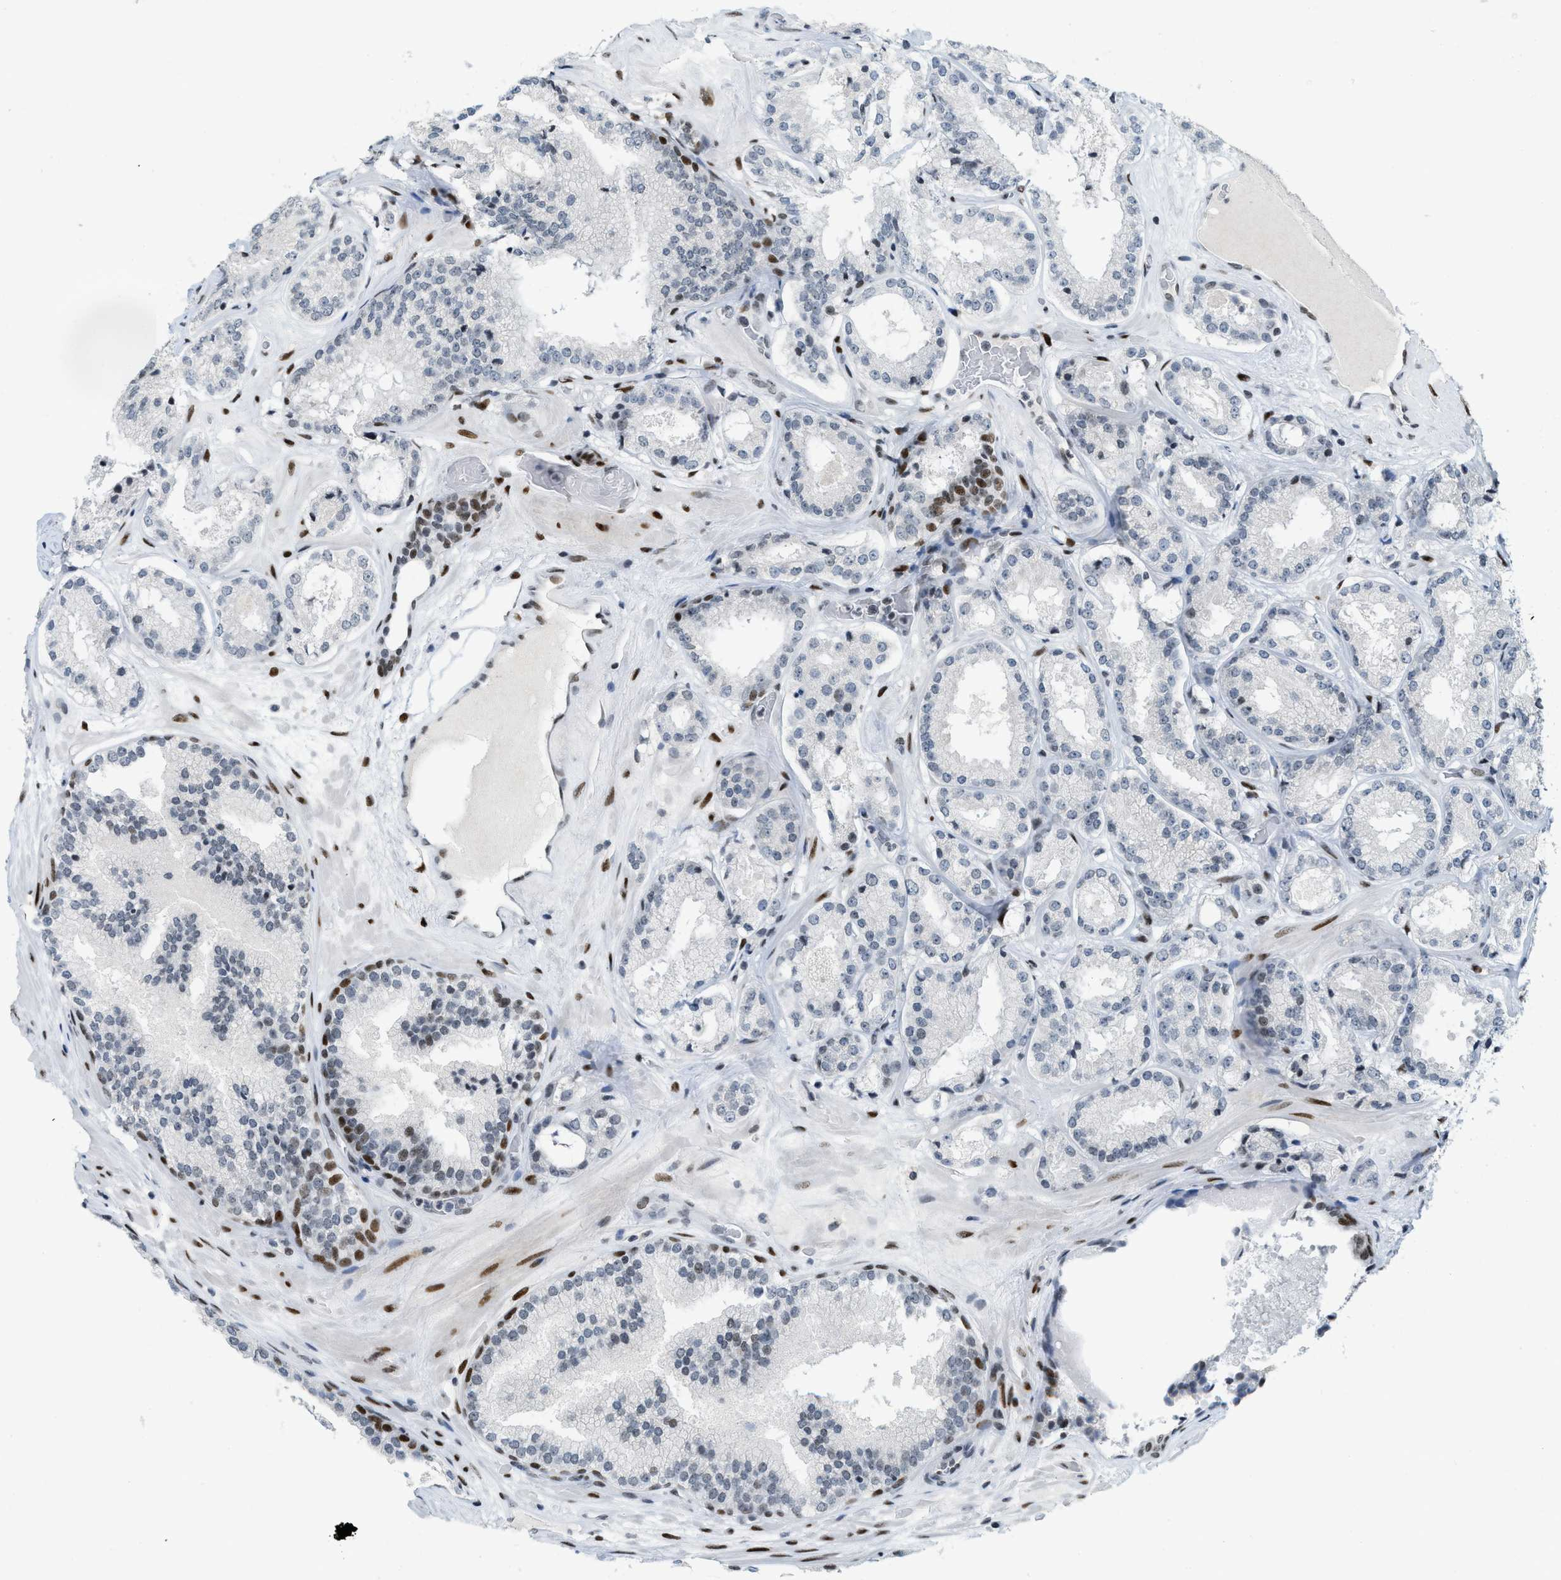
{"staining": {"intensity": "negative", "quantity": "none", "location": "none"}, "tissue": "prostate cancer", "cell_type": "Tumor cells", "image_type": "cancer", "snomed": [{"axis": "morphology", "description": "Adenocarcinoma, High grade"}, {"axis": "topography", "description": "Prostate"}], "caption": "Human prostate cancer (high-grade adenocarcinoma) stained for a protein using immunohistochemistry exhibits no staining in tumor cells.", "gene": "PBX1", "patient": {"sex": "male", "age": 65}}